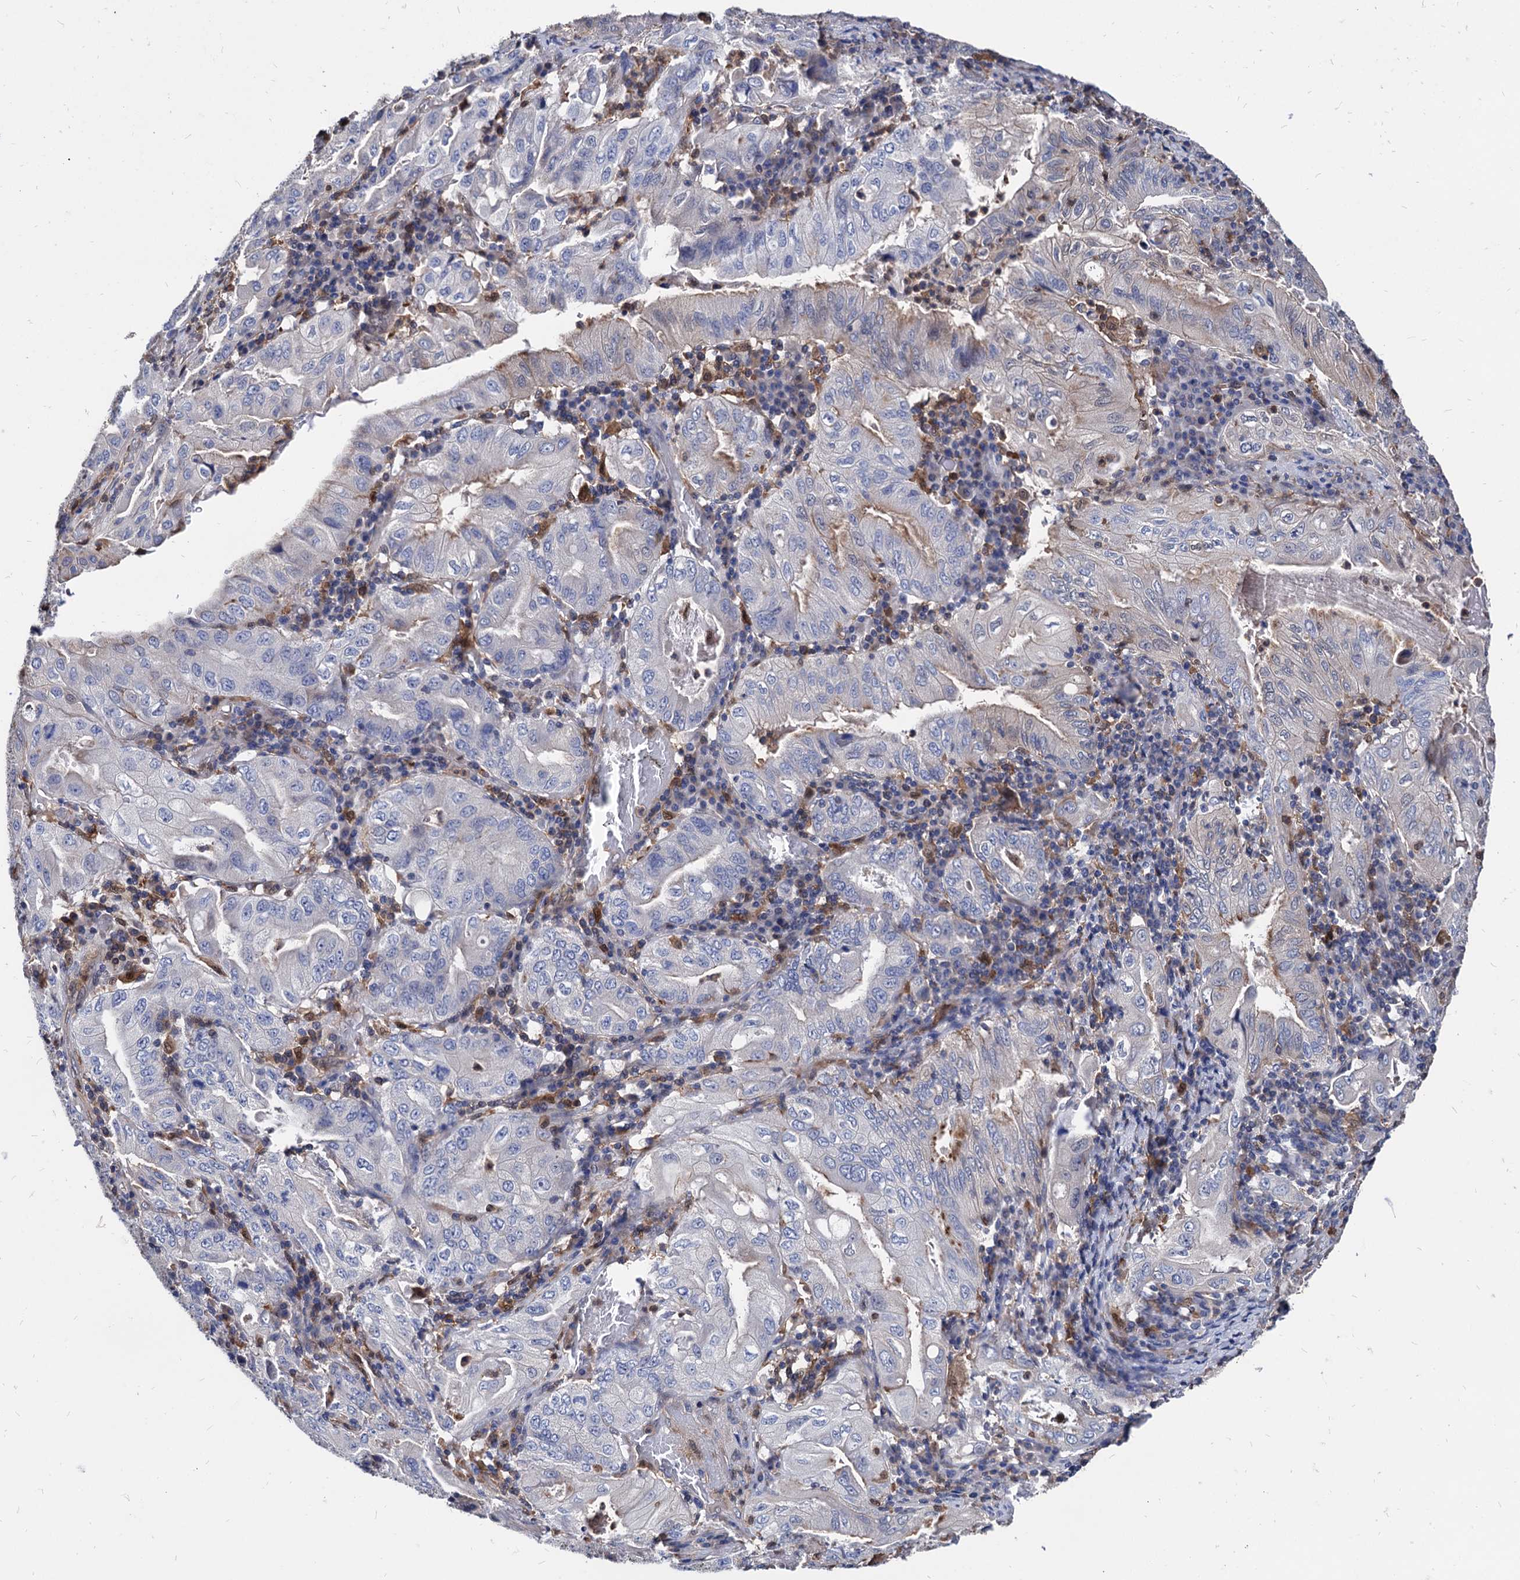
{"staining": {"intensity": "weak", "quantity": "<25%", "location": "cytoplasmic/membranous"}, "tissue": "stomach cancer", "cell_type": "Tumor cells", "image_type": "cancer", "snomed": [{"axis": "morphology", "description": "Normal tissue, NOS"}, {"axis": "morphology", "description": "Adenocarcinoma, NOS"}, {"axis": "topography", "description": "Esophagus"}, {"axis": "topography", "description": "Stomach, upper"}, {"axis": "topography", "description": "Peripheral nerve tissue"}], "caption": "There is no significant positivity in tumor cells of stomach cancer. (DAB immunohistochemistry (IHC), high magnification).", "gene": "CPPED1", "patient": {"sex": "male", "age": 62}}